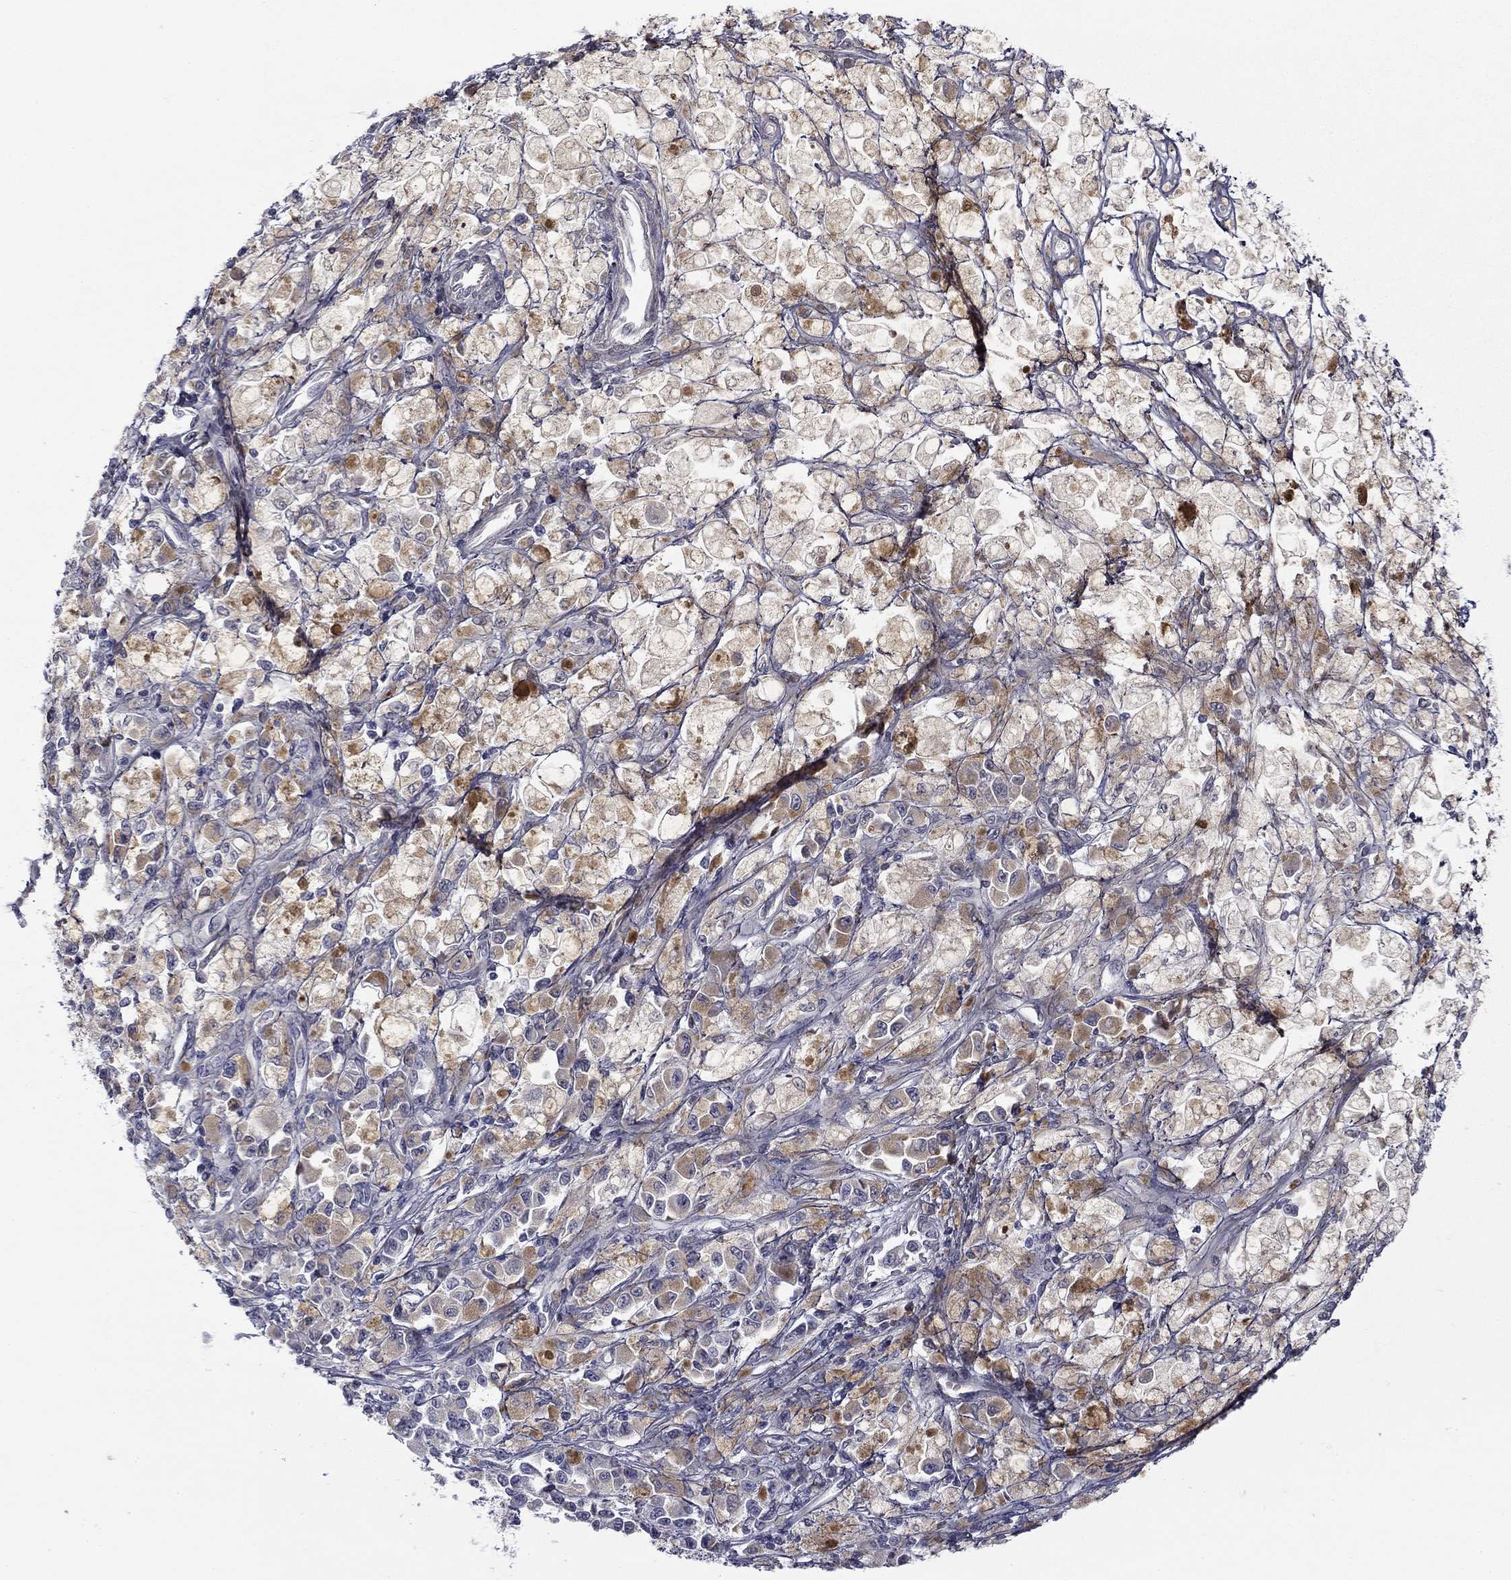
{"staining": {"intensity": "moderate", "quantity": "<25%", "location": "cytoplasmic/membranous"}, "tissue": "melanoma", "cell_type": "Tumor cells", "image_type": "cancer", "snomed": [{"axis": "morphology", "description": "Malignant melanoma, NOS"}, {"axis": "topography", "description": "Skin"}], "caption": "A brown stain highlights moderate cytoplasmic/membranous staining of a protein in human malignant melanoma tumor cells. Nuclei are stained in blue.", "gene": "SPATA7", "patient": {"sex": "female", "age": 58}}